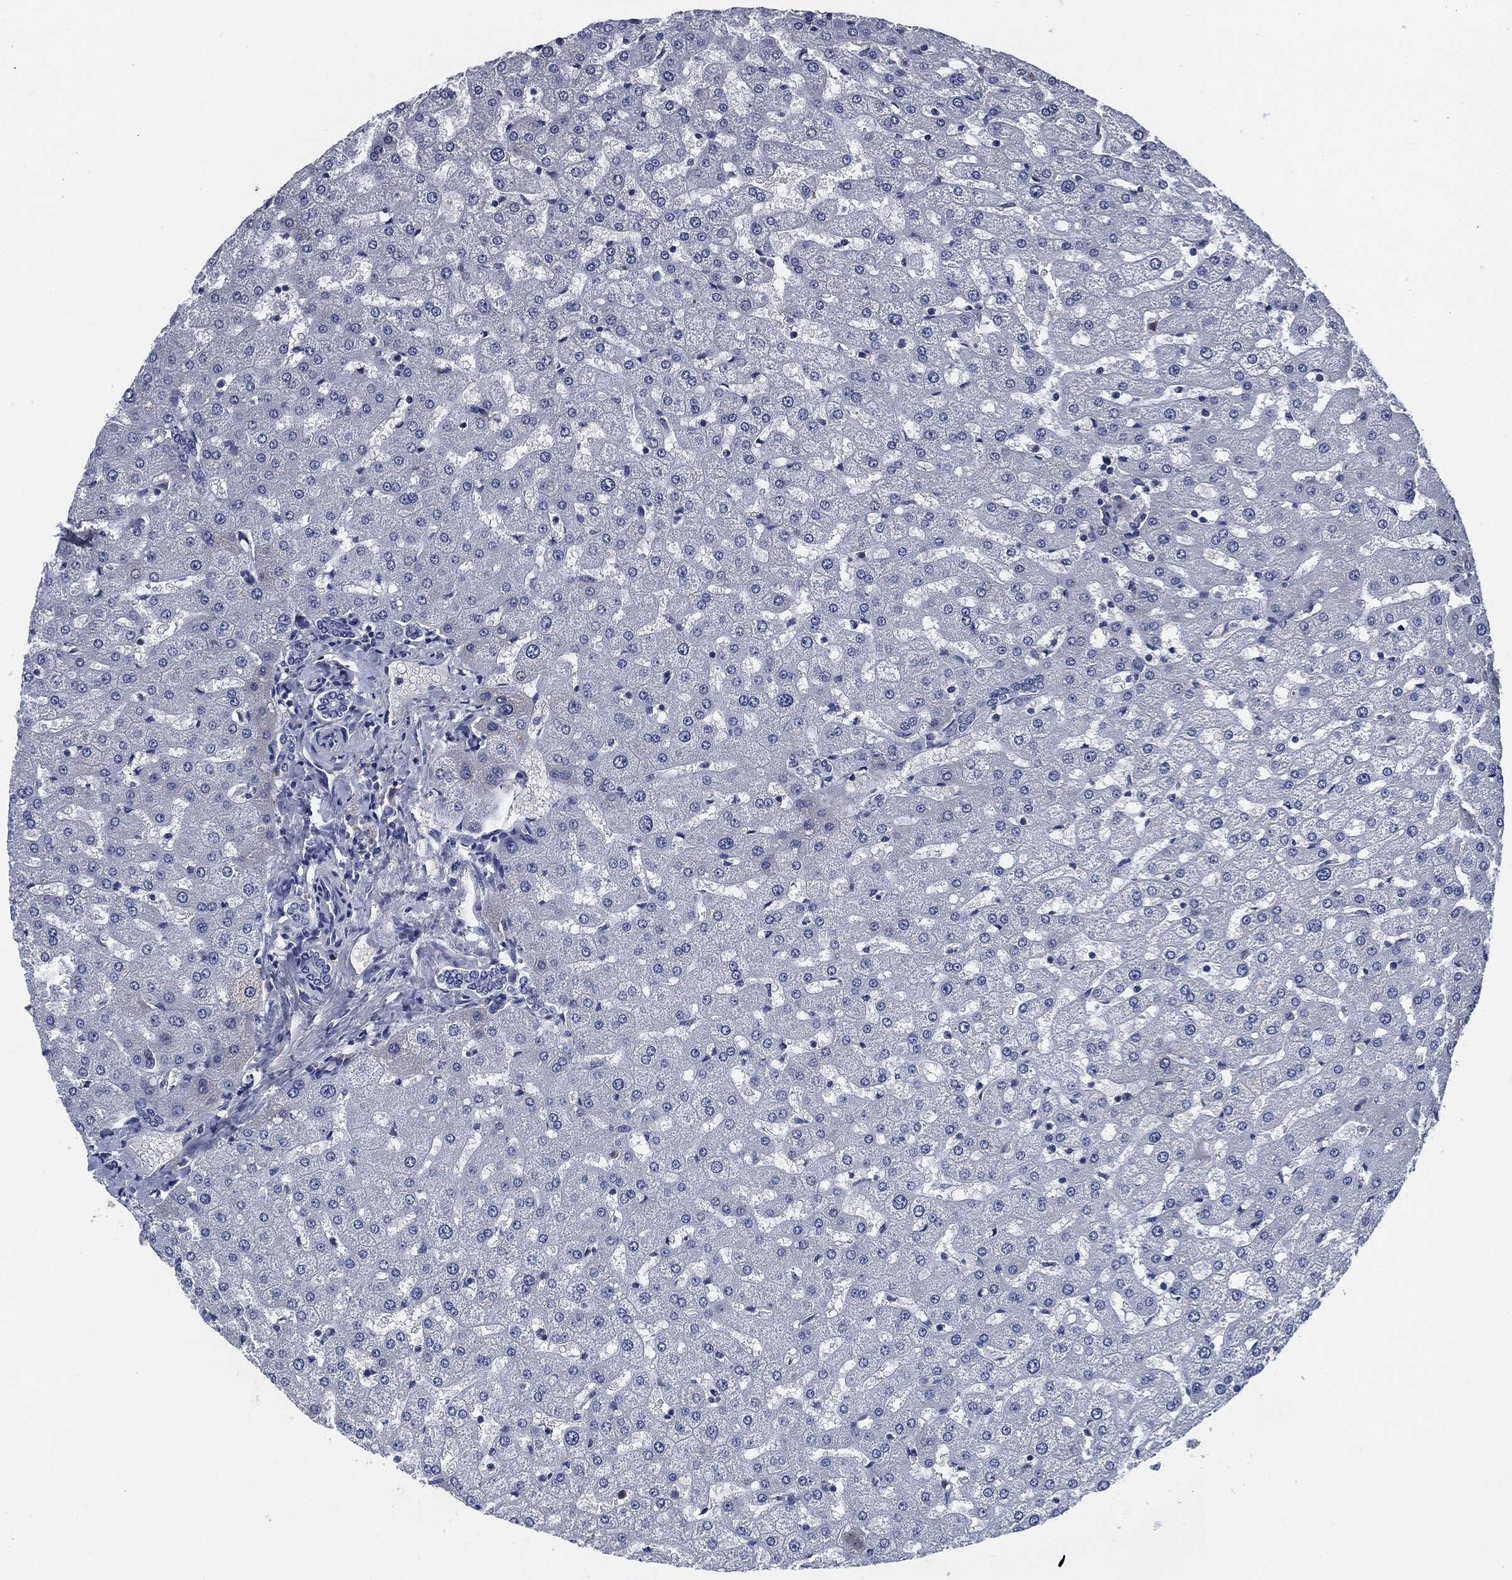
{"staining": {"intensity": "negative", "quantity": "none", "location": "none"}, "tissue": "liver", "cell_type": "Cholangiocytes", "image_type": "normal", "snomed": [{"axis": "morphology", "description": "Normal tissue, NOS"}, {"axis": "topography", "description": "Liver"}], "caption": "Immunohistochemistry (IHC) of benign liver shows no expression in cholangiocytes.", "gene": "IL2RG", "patient": {"sex": "female", "age": 50}}